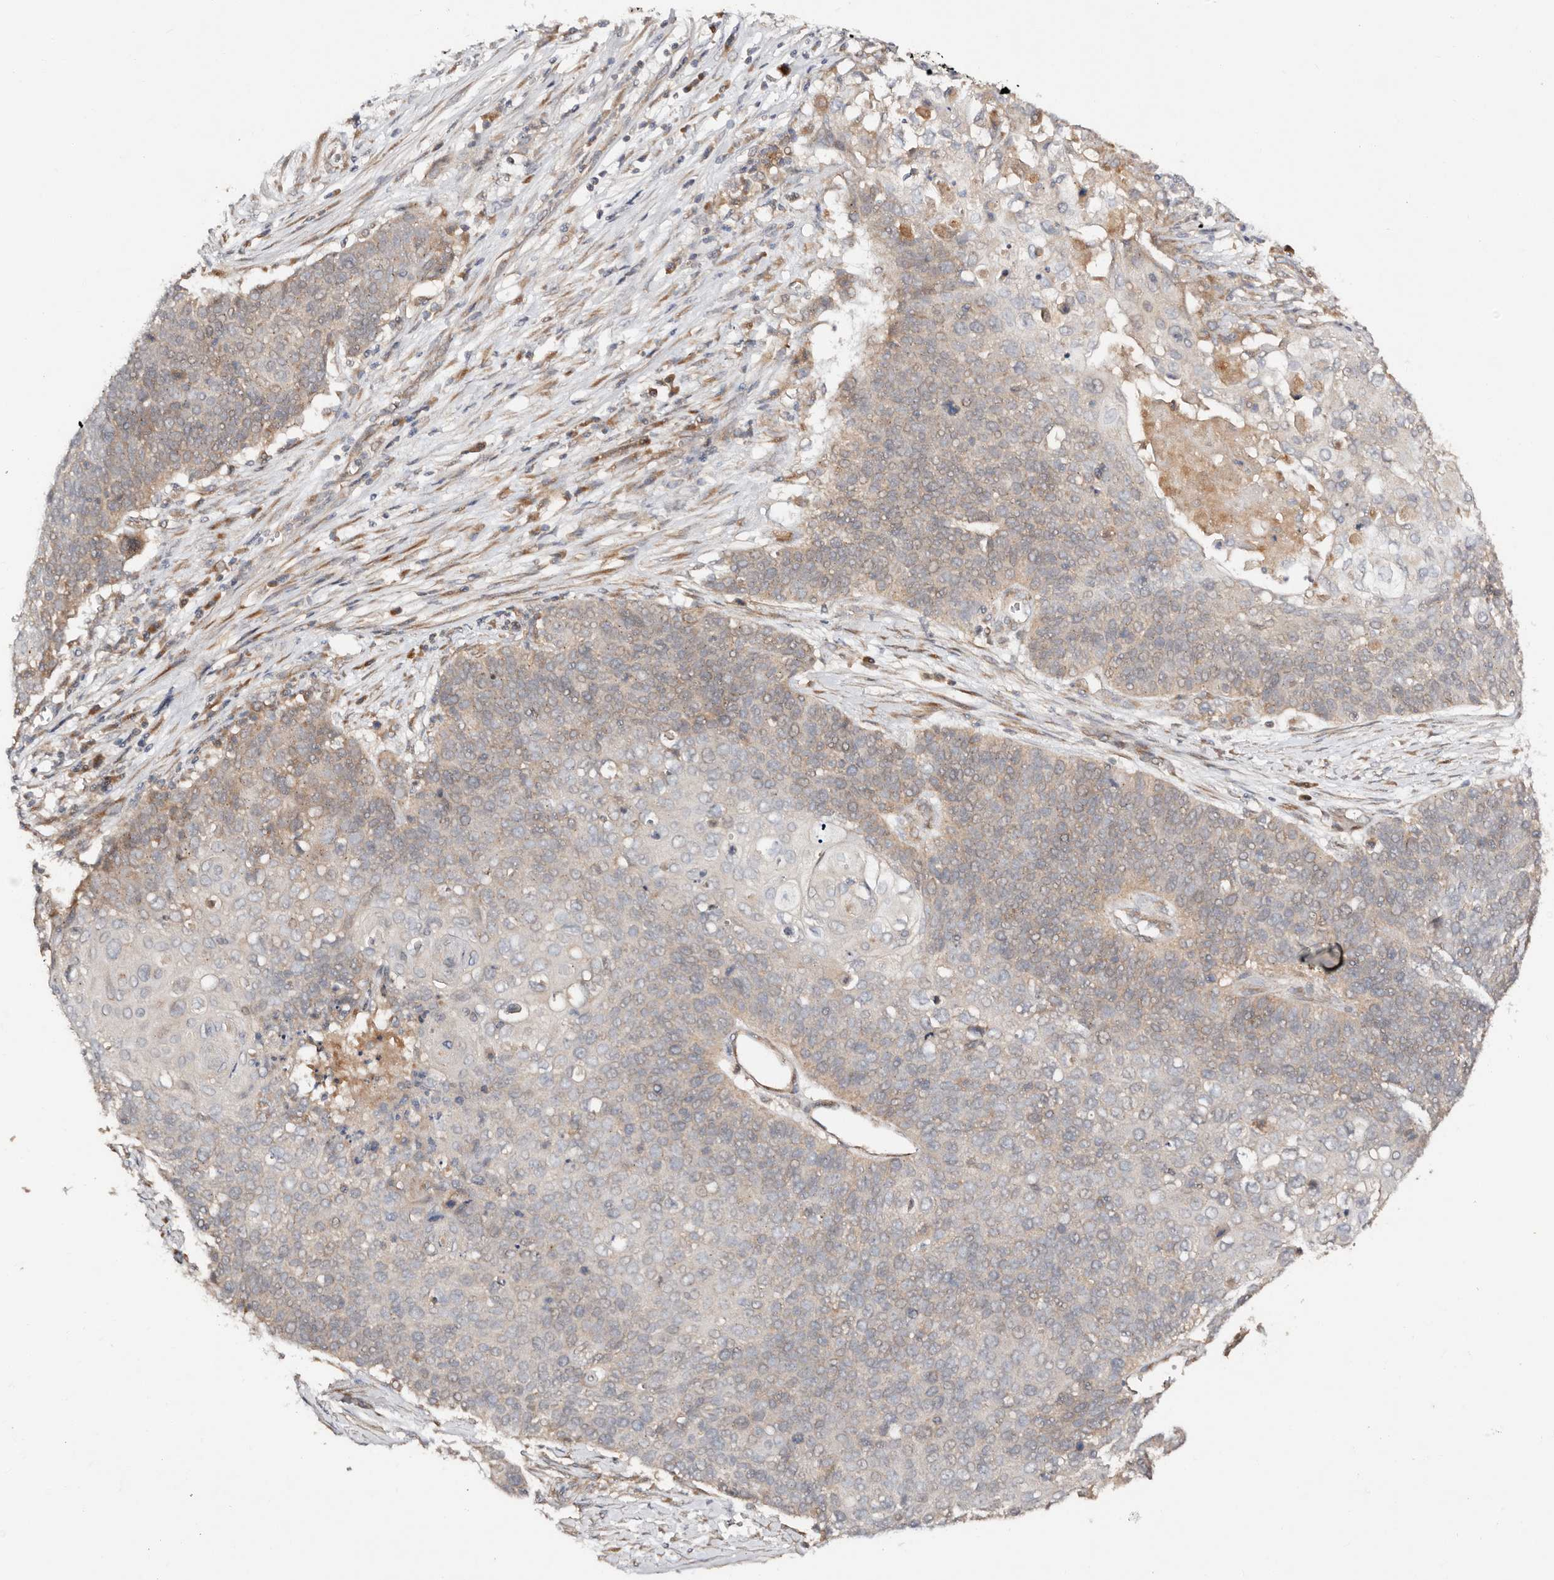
{"staining": {"intensity": "weak", "quantity": "25%-75%", "location": "cytoplasmic/membranous"}, "tissue": "cervical cancer", "cell_type": "Tumor cells", "image_type": "cancer", "snomed": [{"axis": "morphology", "description": "Squamous cell carcinoma, NOS"}, {"axis": "topography", "description": "Cervix"}], "caption": "Human squamous cell carcinoma (cervical) stained with a brown dye reveals weak cytoplasmic/membranous positive expression in about 25%-75% of tumor cells.", "gene": "DENND11", "patient": {"sex": "female", "age": 39}}